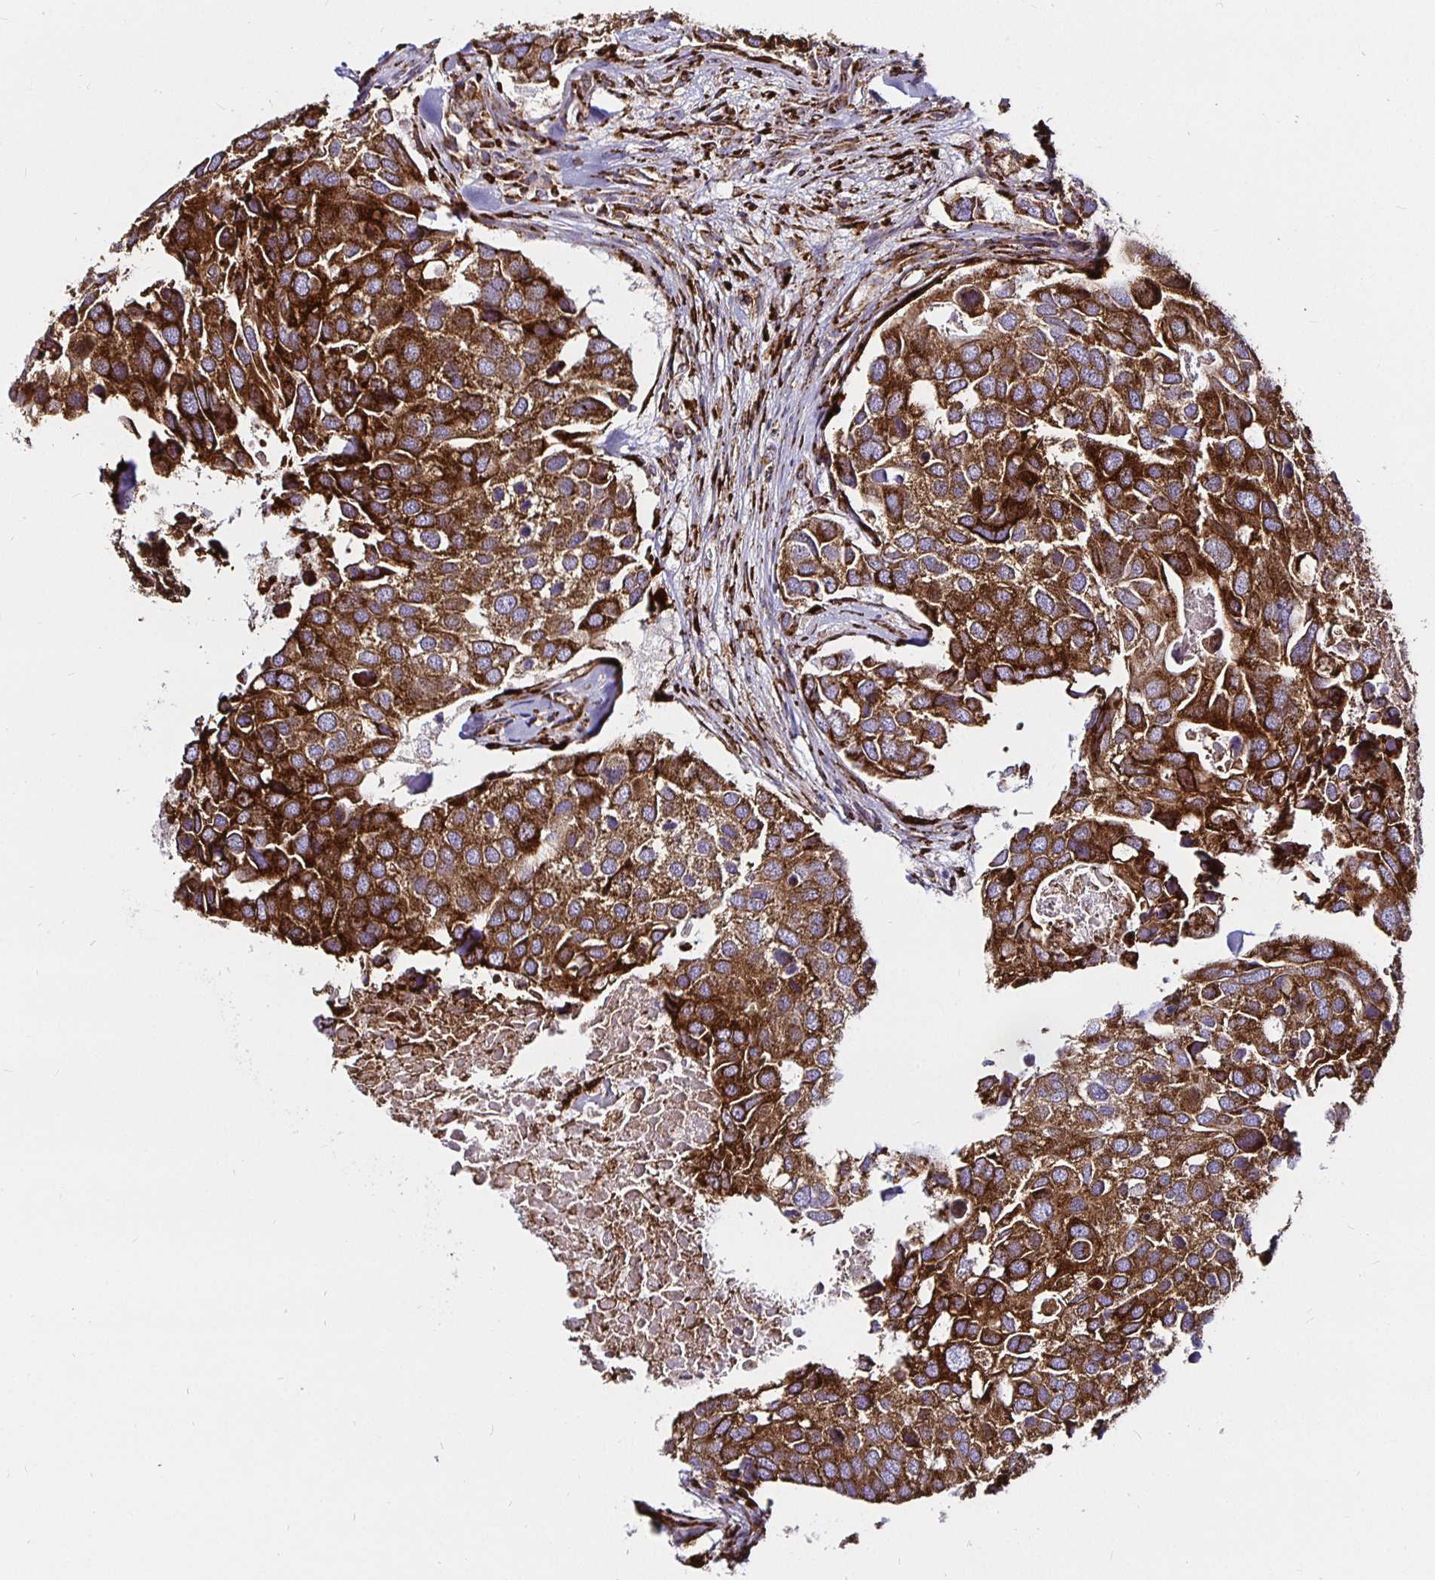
{"staining": {"intensity": "strong", "quantity": ">75%", "location": "cytoplasmic/membranous"}, "tissue": "breast cancer", "cell_type": "Tumor cells", "image_type": "cancer", "snomed": [{"axis": "morphology", "description": "Duct carcinoma"}, {"axis": "topography", "description": "Breast"}], "caption": "The photomicrograph exhibits immunohistochemical staining of breast cancer (infiltrating ductal carcinoma). There is strong cytoplasmic/membranous expression is present in about >75% of tumor cells.", "gene": "P4HA2", "patient": {"sex": "female", "age": 83}}